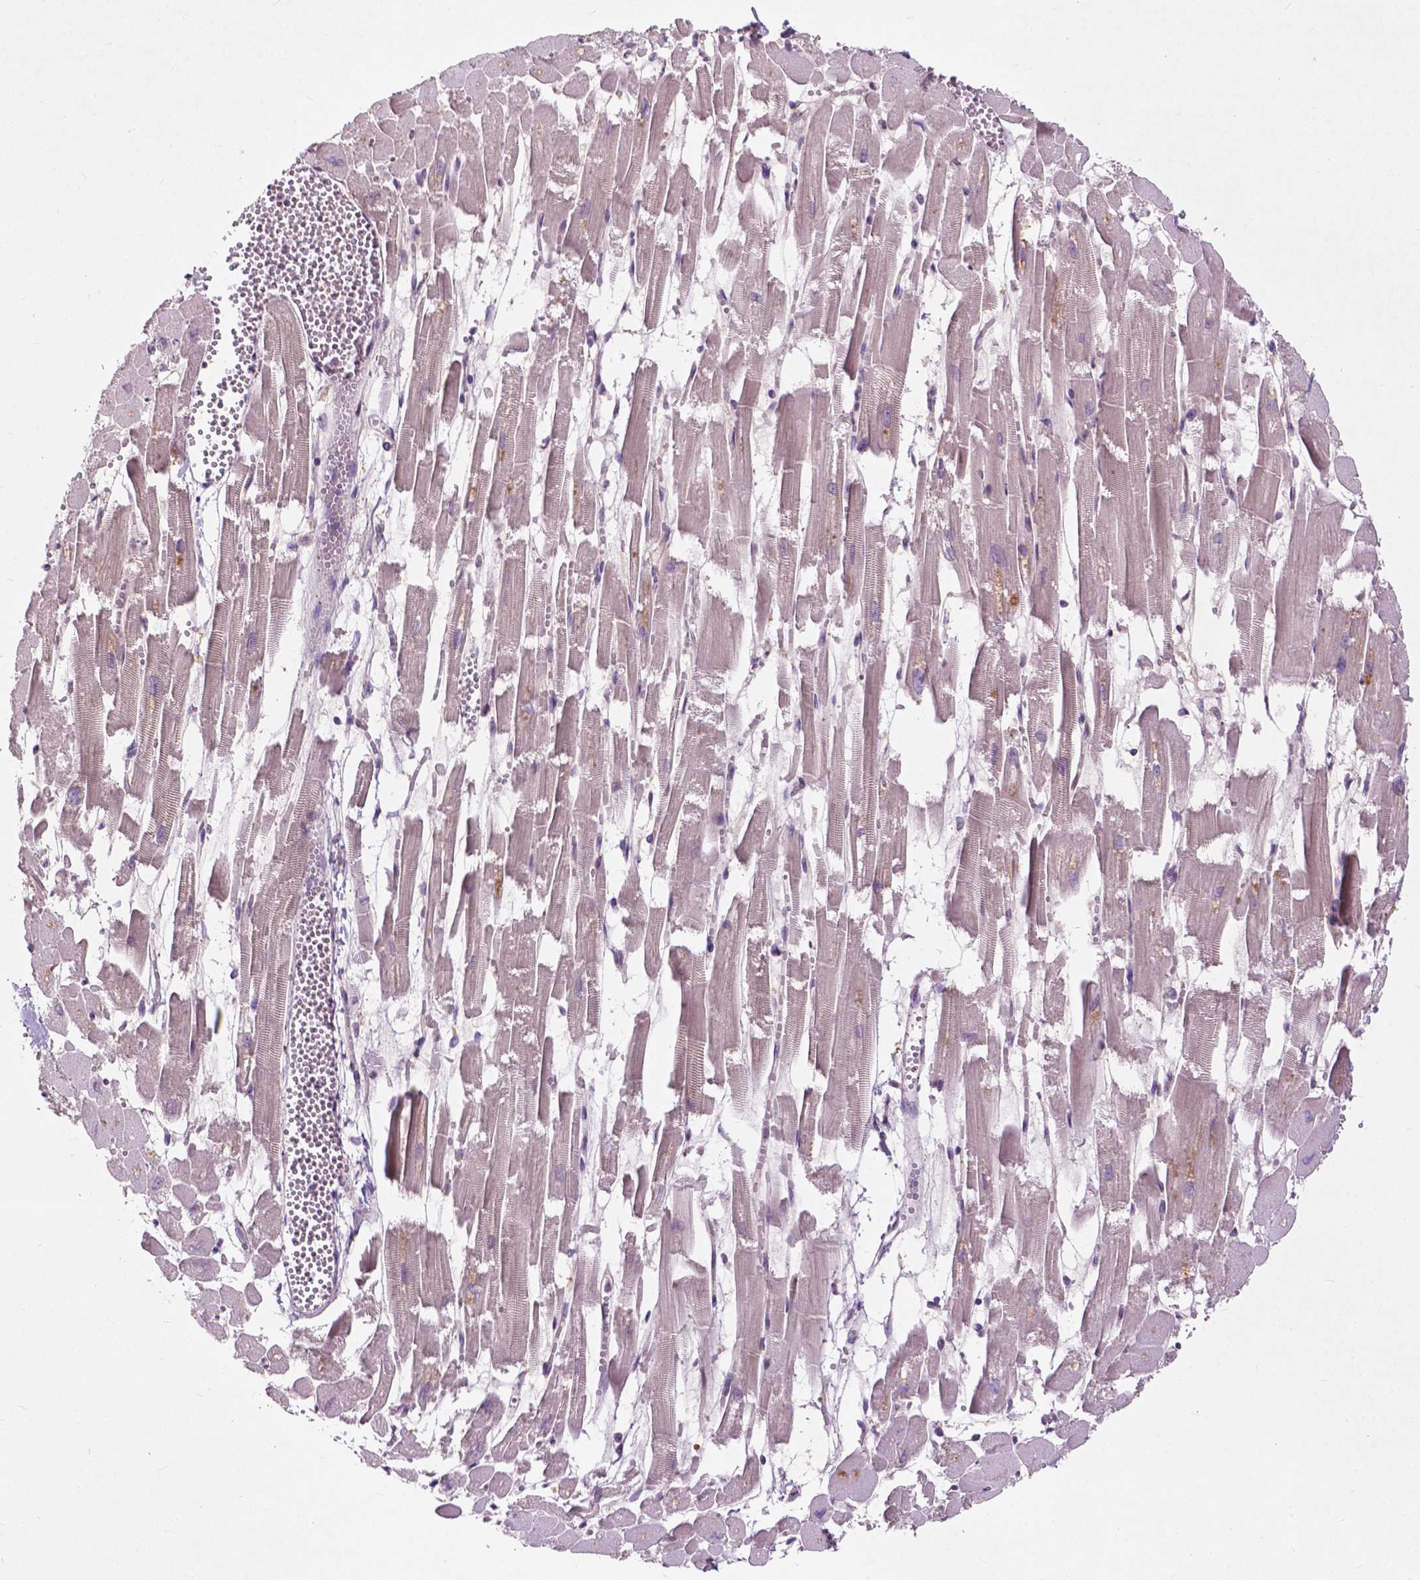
{"staining": {"intensity": "moderate", "quantity": "<25%", "location": "cytoplasmic/membranous"}, "tissue": "heart muscle", "cell_type": "Cardiomyocytes", "image_type": "normal", "snomed": [{"axis": "morphology", "description": "Normal tissue, NOS"}, {"axis": "topography", "description": "Heart"}], "caption": "Immunohistochemistry of unremarkable heart muscle displays low levels of moderate cytoplasmic/membranous staining in about <25% of cardiomyocytes.", "gene": "GPR37", "patient": {"sex": "female", "age": 52}}